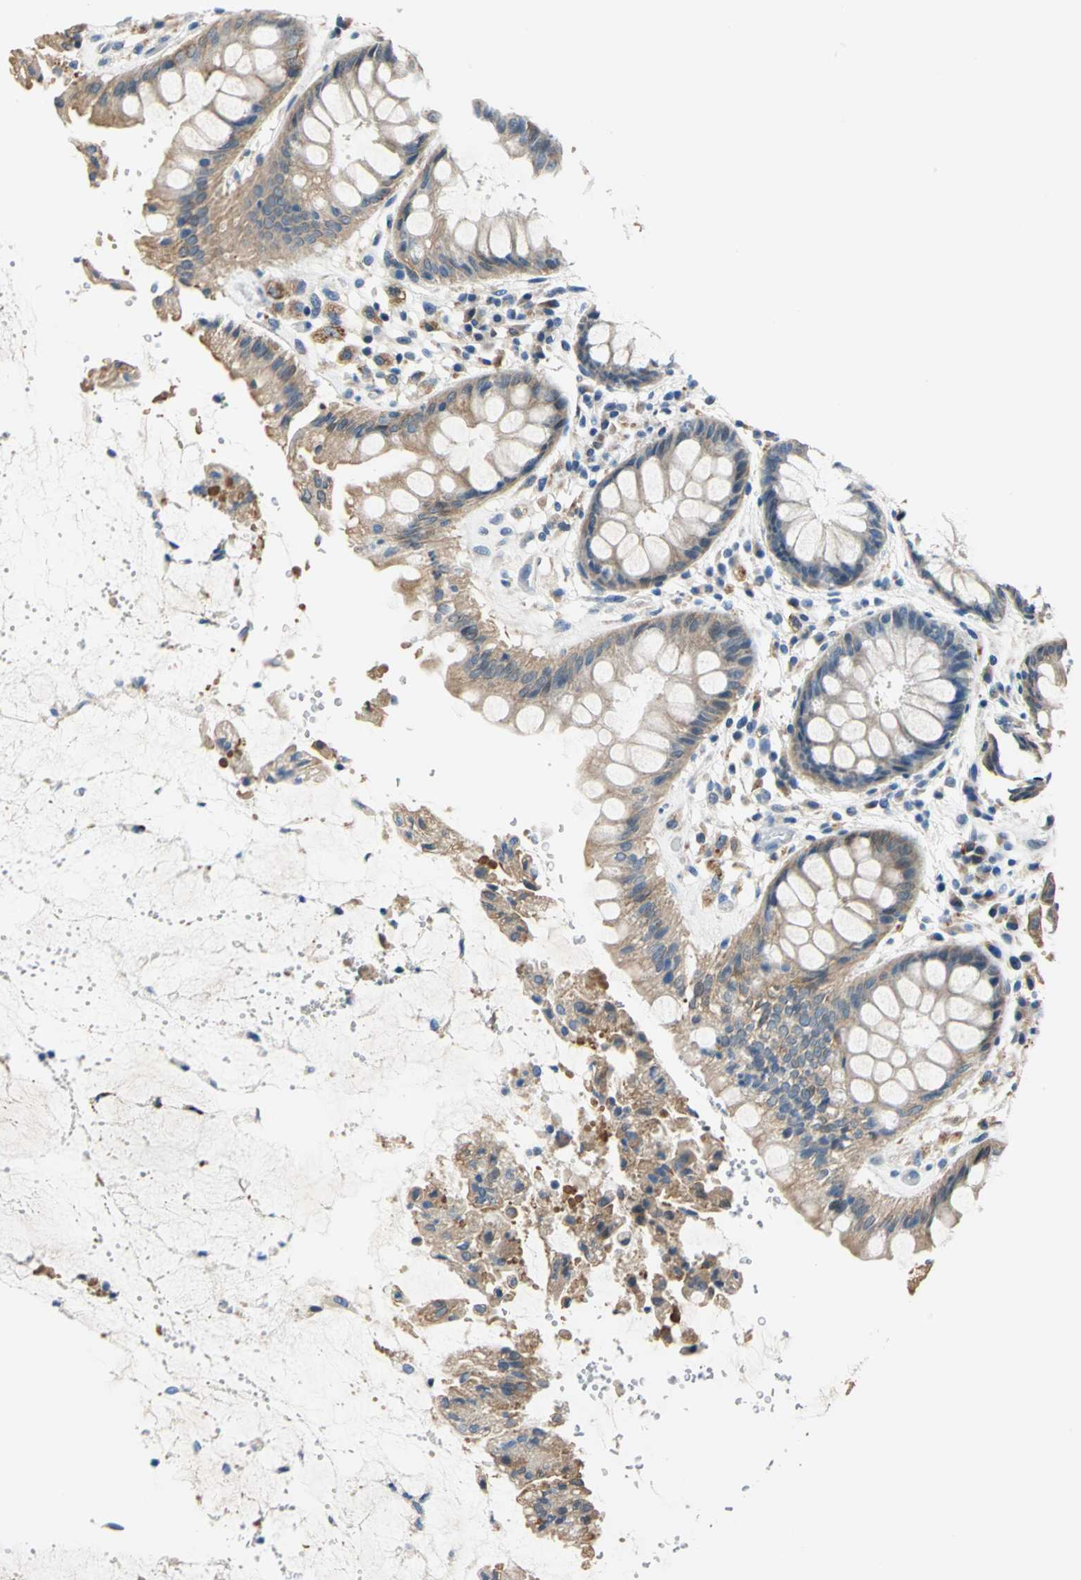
{"staining": {"intensity": "weak", "quantity": "25%-75%", "location": "cytoplasmic/membranous"}, "tissue": "rectum", "cell_type": "Glandular cells", "image_type": "normal", "snomed": [{"axis": "morphology", "description": "Normal tissue, NOS"}, {"axis": "topography", "description": "Rectum"}], "caption": "Protein staining of unremarkable rectum displays weak cytoplasmic/membranous positivity in about 25%-75% of glandular cells.", "gene": "RASD2", "patient": {"sex": "female", "age": 46}}